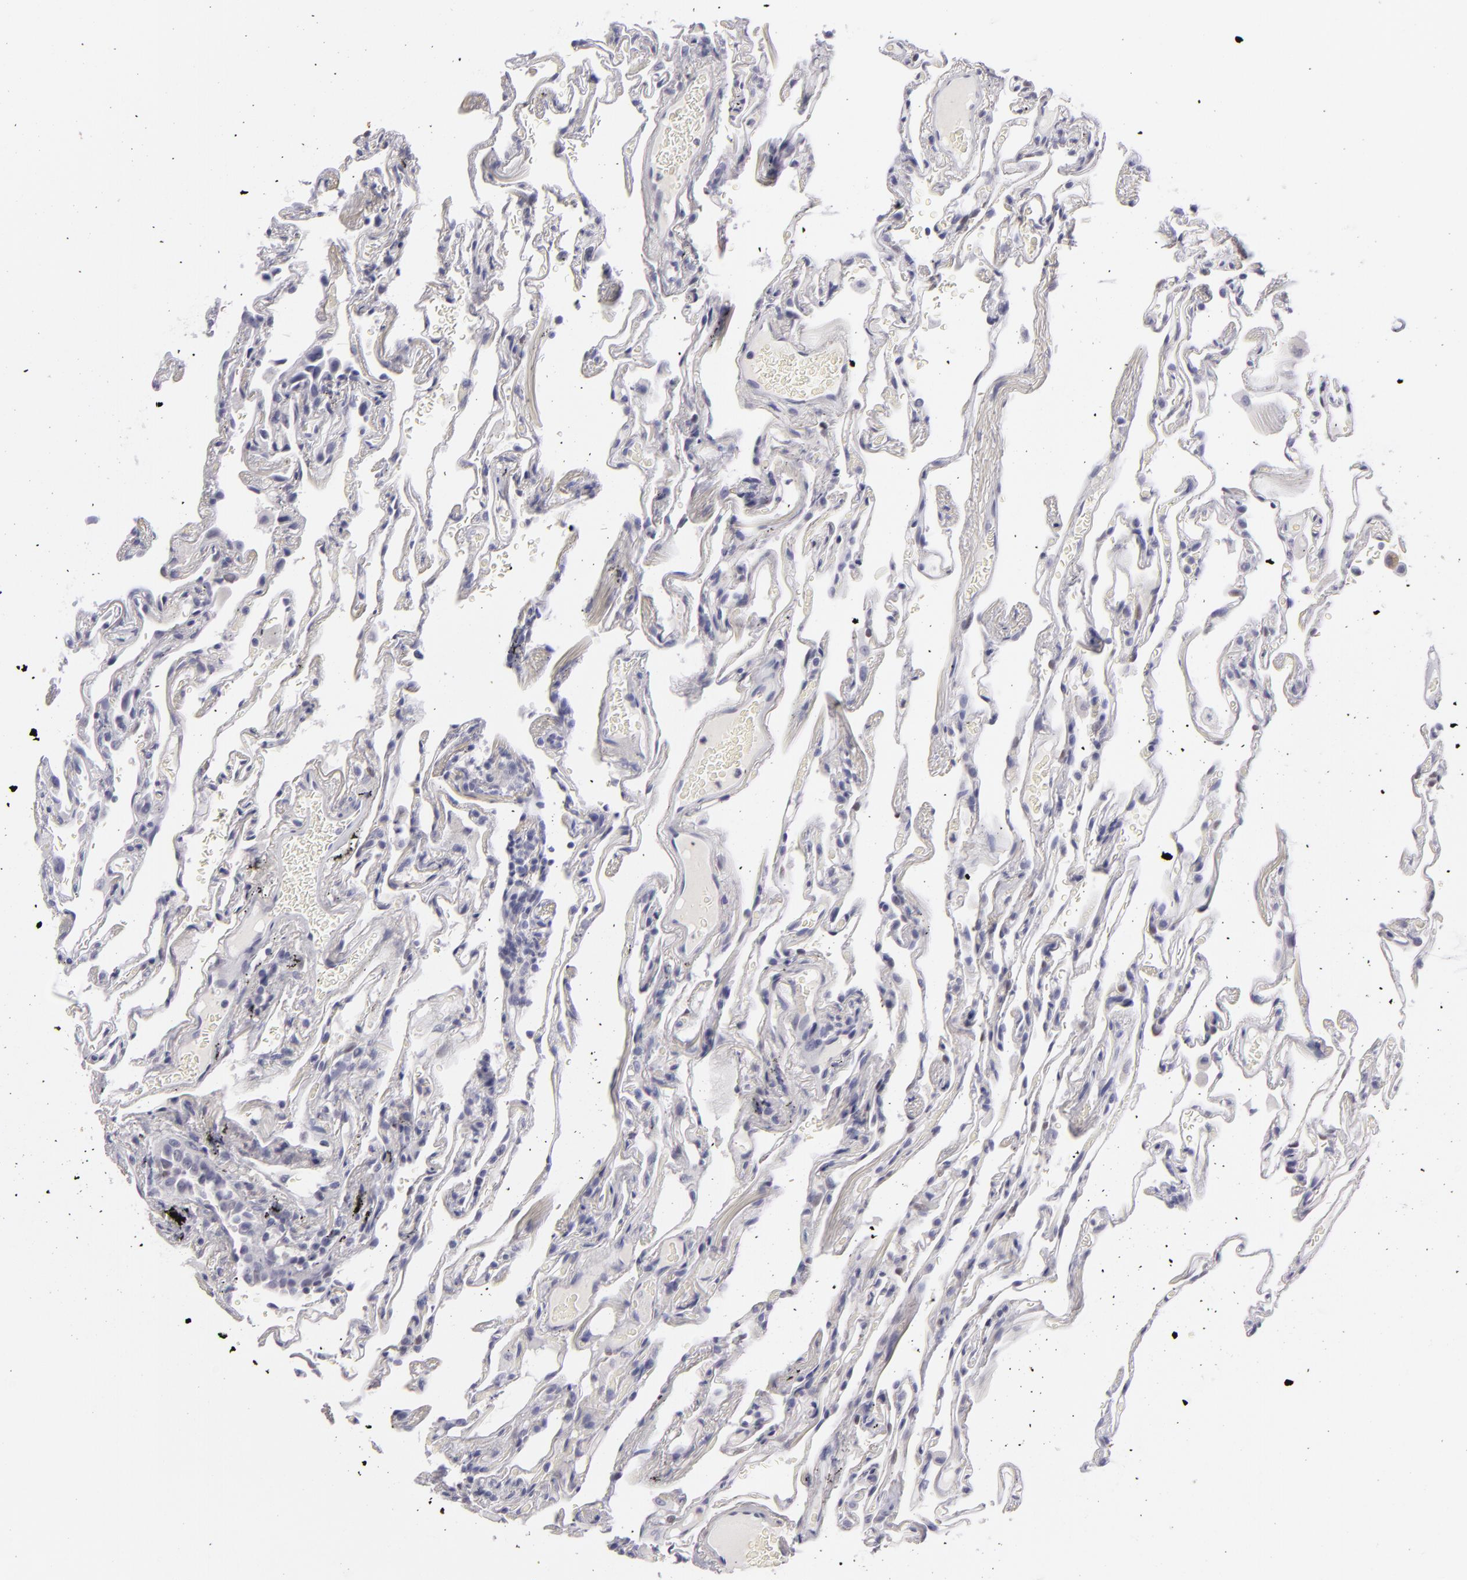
{"staining": {"intensity": "negative", "quantity": "none", "location": "none"}, "tissue": "lung", "cell_type": "Alveolar cells", "image_type": "normal", "snomed": [{"axis": "morphology", "description": "Normal tissue, NOS"}, {"axis": "morphology", "description": "Inflammation, NOS"}, {"axis": "topography", "description": "Lung"}], "caption": "The micrograph shows no staining of alveolar cells in normal lung.", "gene": "TNNC1", "patient": {"sex": "male", "age": 69}}